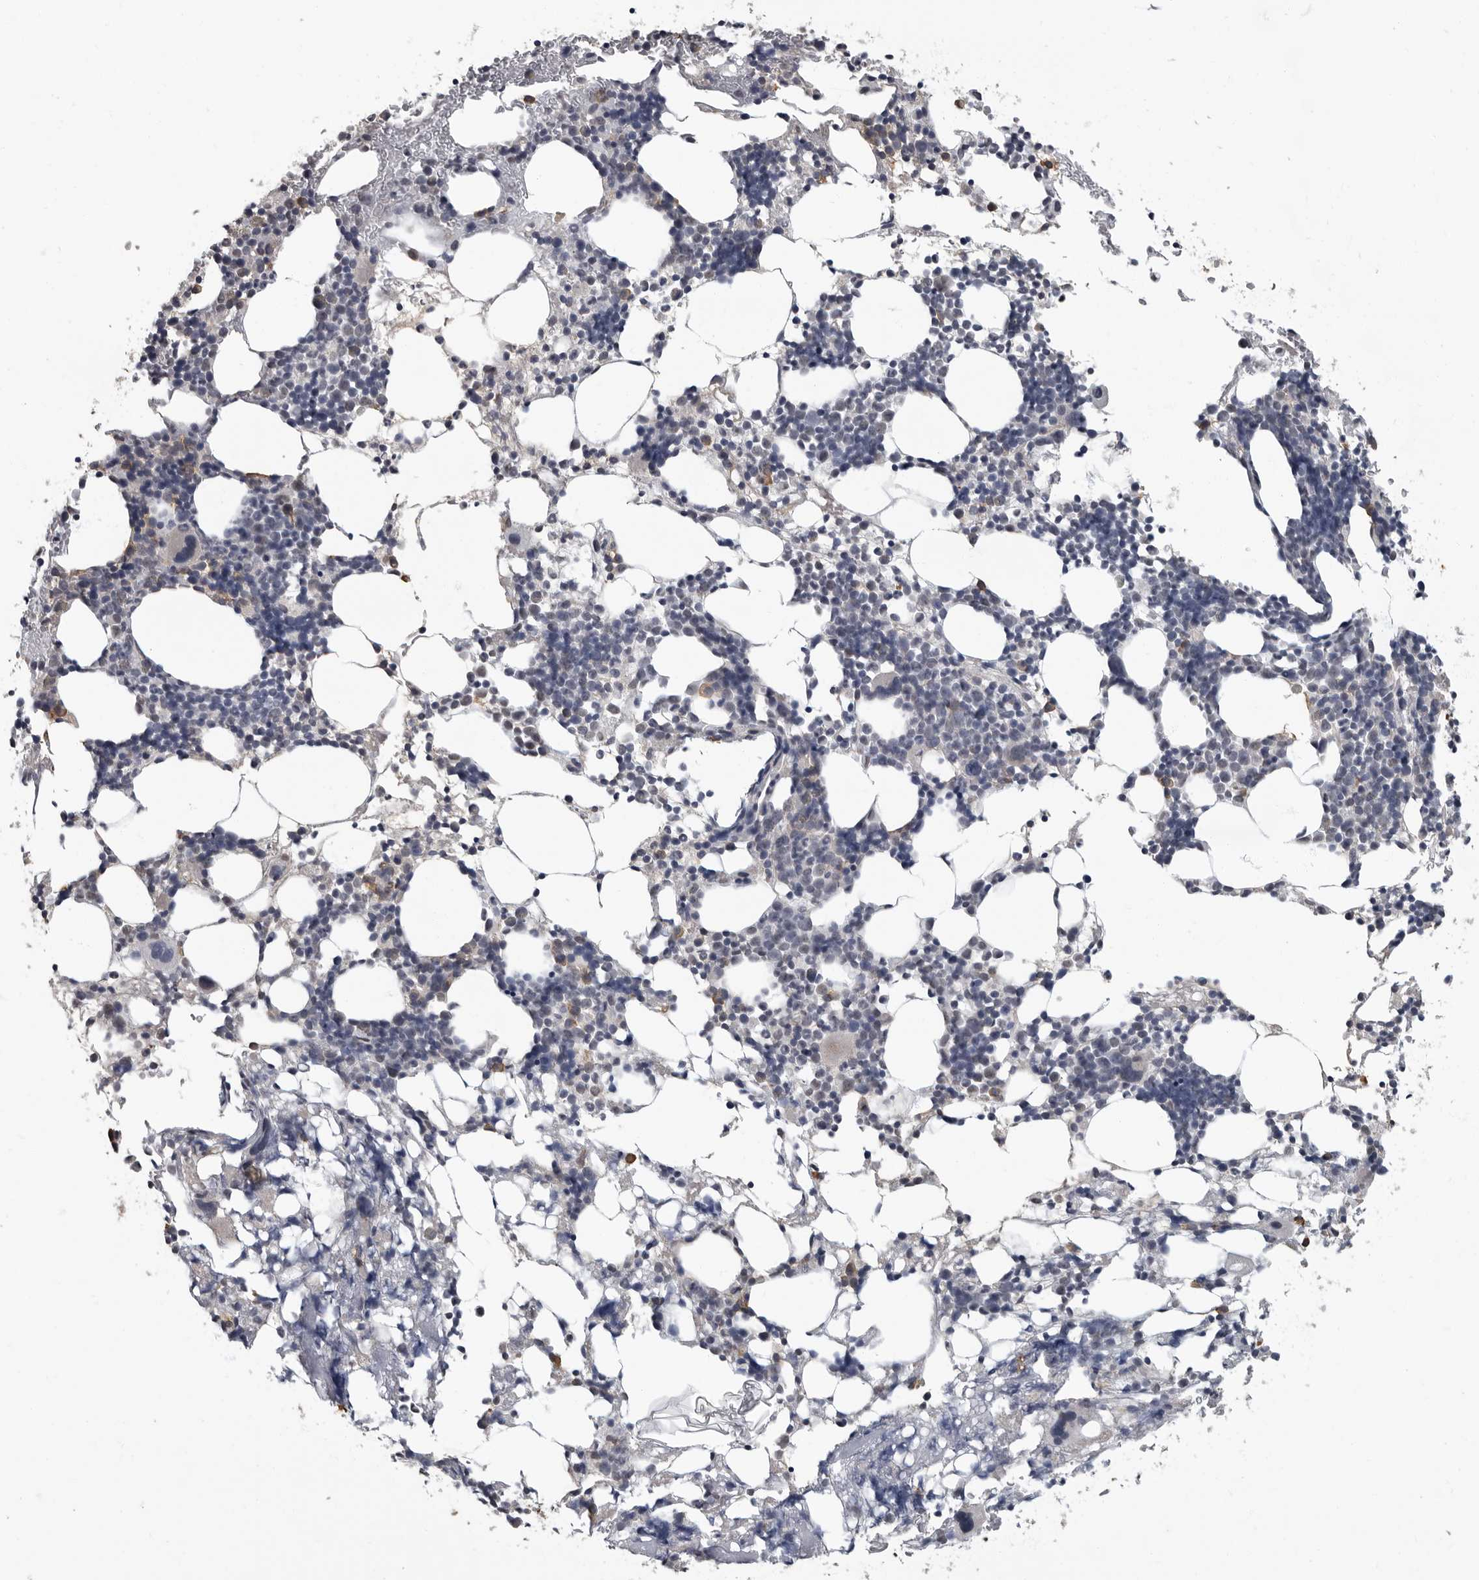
{"staining": {"intensity": "moderate", "quantity": "<25%", "location": "cytoplasmic/membranous"}, "tissue": "bone marrow", "cell_type": "Hematopoietic cells", "image_type": "normal", "snomed": [{"axis": "morphology", "description": "Normal tissue, NOS"}, {"axis": "morphology", "description": "Inflammation, NOS"}, {"axis": "topography", "description": "Bone marrow"}], "caption": "Moderate cytoplasmic/membranous staining is present in about <25% of hematopoietic cells in unremarkable bone marrow.", "gene": "ARHGEF10", "patient": {"sex": "male", "age": 44}}